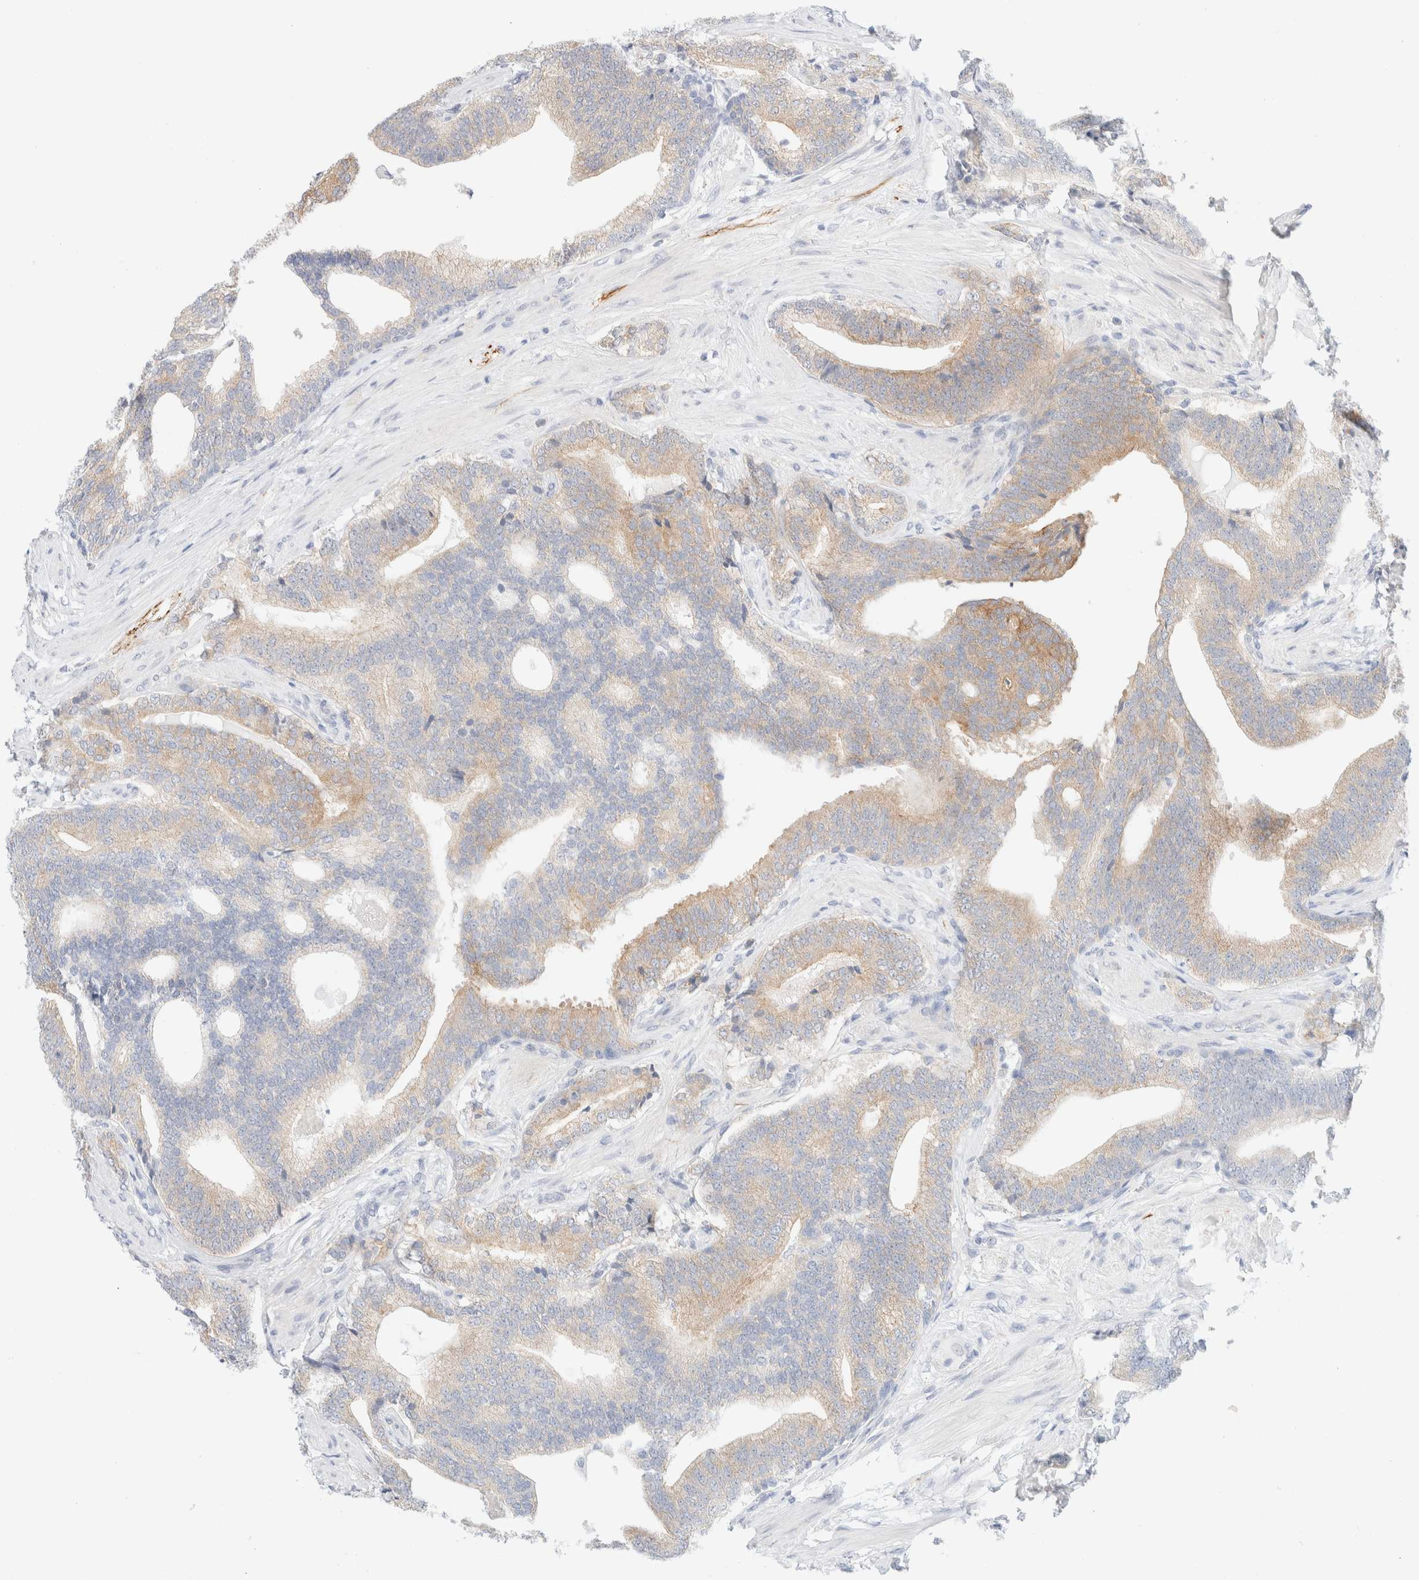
{"staining": {"intensity": "moderate", "quantity": "<25%", "location": "cytoplasmic/membranous"}, "tissue": "prostate cancer", "cell_type": "Tumor cells", "image_type": "cancer", "snomed": [{"axis": "morphology", "description": "Adenocarcinoma, High grade"}, {"axis": "topography", "description": "Prostate"}], "caption": "Immunohistochemistry micrograph of prostate high-grade adenocarcinoma stained for a protein (brown), which shows low levels of moderate cytoplasmic/membranous positivity in approximately <25% of tumor cells.", "gene": "UNC13B", "patient": {"sex": "male", "age": 55}}